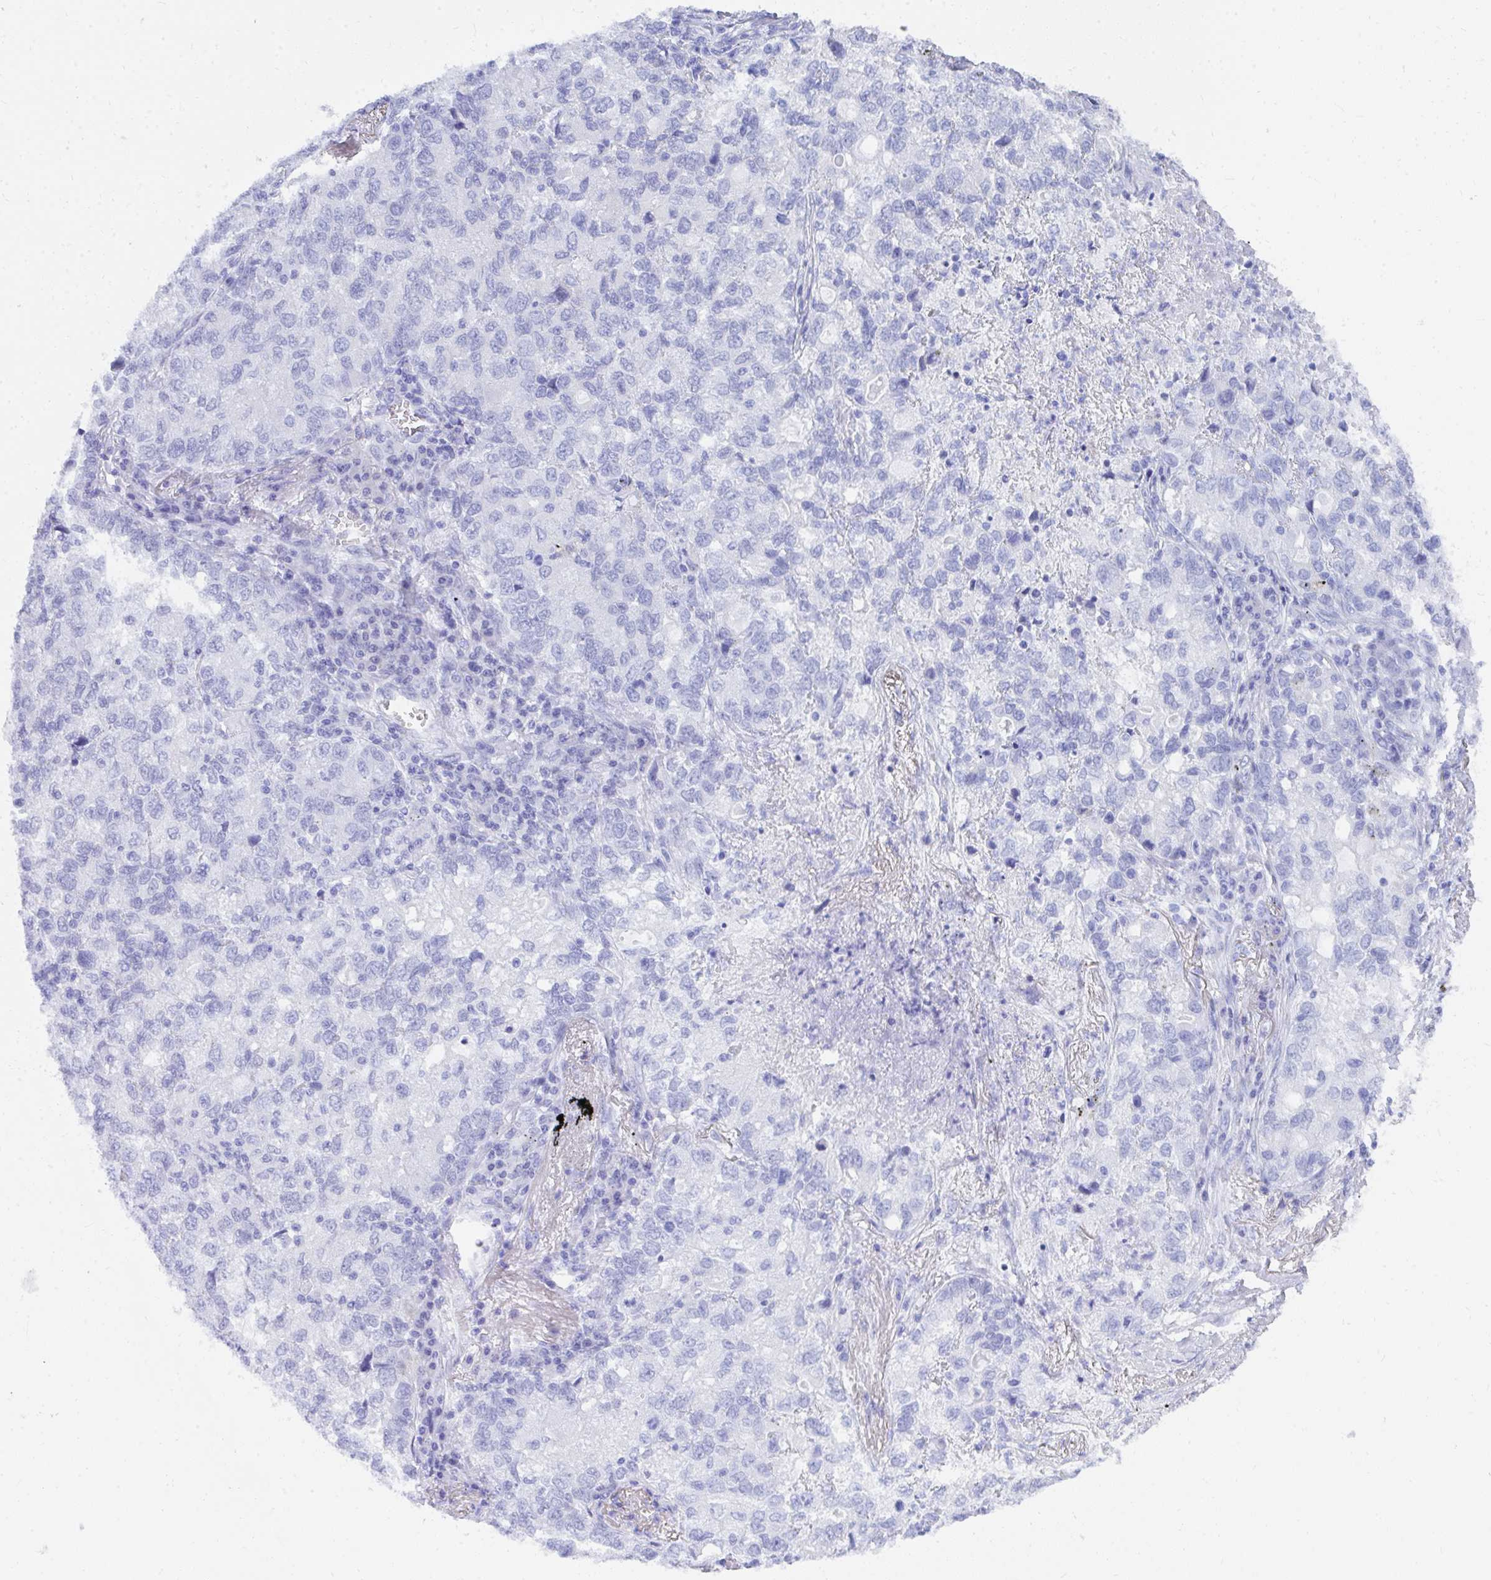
{"staining": {"intensity": "negative", "quantity": "none", "location": "none"}, "tissue": "lung cancer", "cell_type": "Tumor cells", "image_type": "cancer", "snomed": [{"axis": "morphology", "description": "Normal morphology"}, {"axis": "morphology", "description": "Adenocarcinoma, NOS"}, {"axis": "topography", "description": "Lymph node"}, {"axis": "topography", "description": "Lung"}], "caption": "DAB immunohistochemical staining of lung cancer (adenocarcinoma) demonstrates no significant positivity in tumor cells. (Stains: DAB (3,3'-diaminobenzidine) IHC with hematoxylin counter stain, Microscopy: brightfield microscopy at high magnification).", "gene": "MROH2B", "patient": {"sex": "female", "age": 51}}